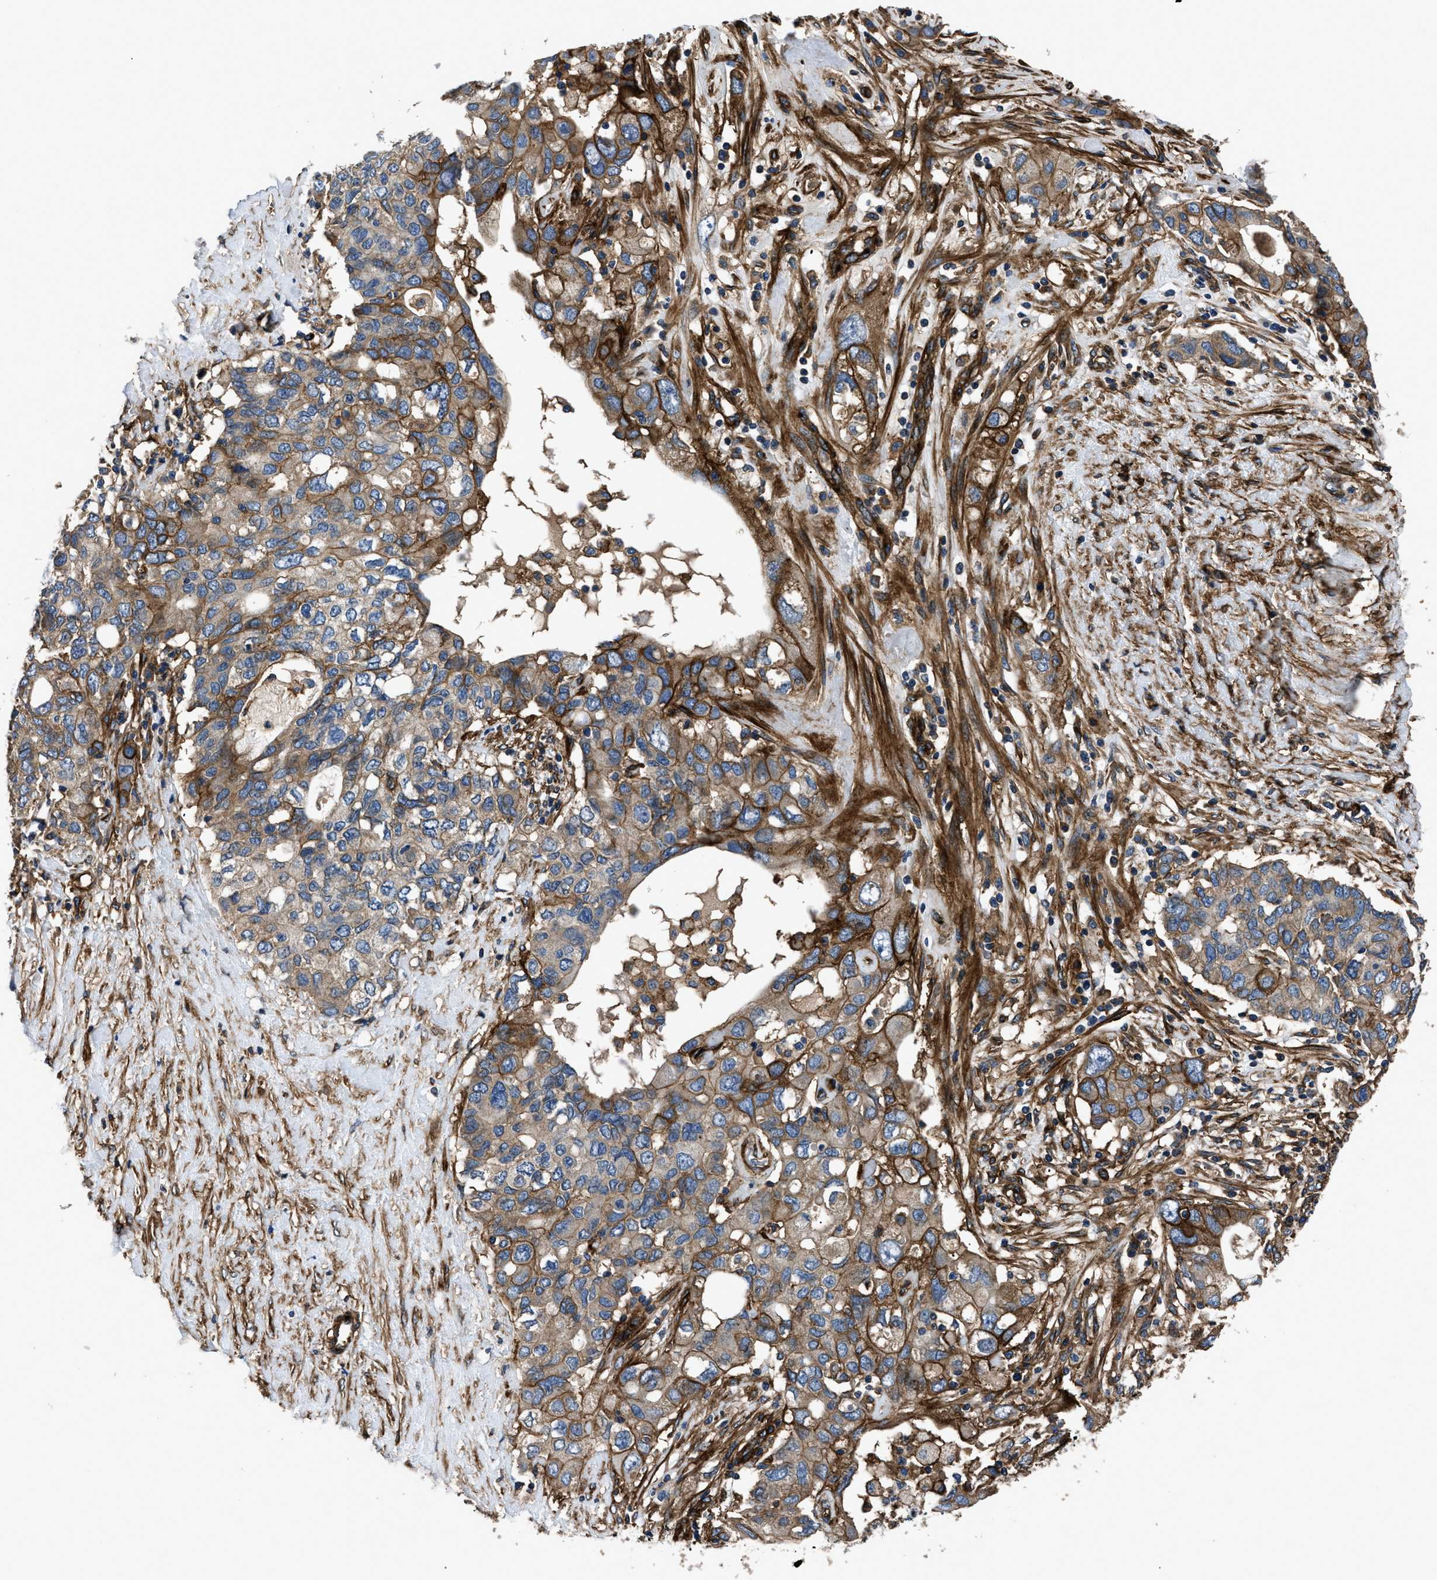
{"staining": {"intensity": "weak", "quantity": ">75%", "location": "cytoplasmic/membranous"}, "tissue": "pancreatic cancer", "cell_type": "Tumor cells", "image_type": "cancer", "snomed": [{"axis": "morphology", "description": "Adenocarcinoma, NOS"}, {"axis": "topography", "description": "Pancreas"}], "caption": "High-magnification brightfield microscopy of pancreatic cancer (adenocarcinoma) stained with DAB (3,3'-diaminobenzidine) (brown) and counterstained with hematoxylin (blue). tumor cells exhibit weak cytoplasmic/membranous positivity is identified in approximately>75% of cells.", "gene": "CD276", "patient": {"sex": "female", "age": 56}}